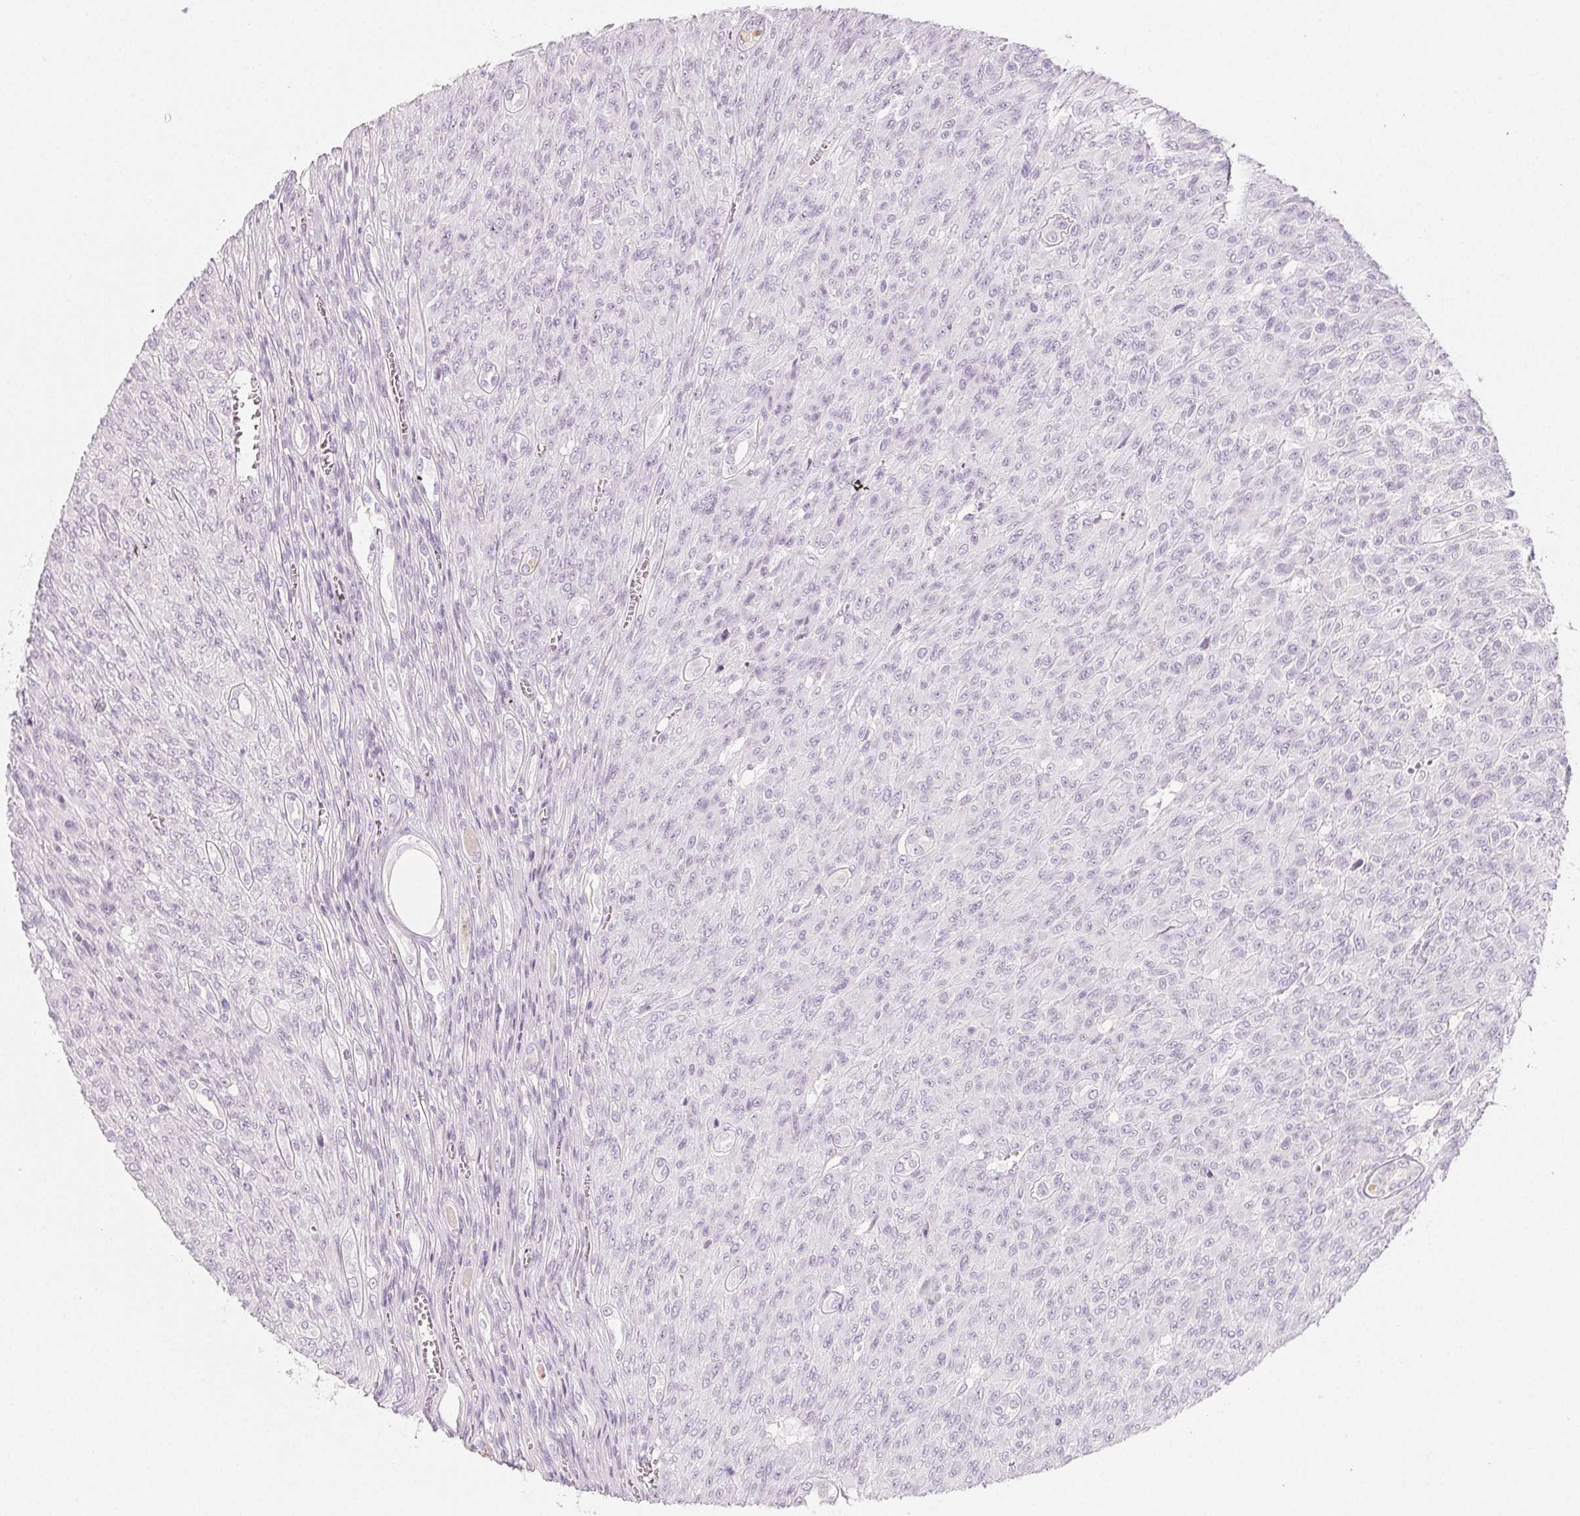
{"staining": {"intensity": "negative", "quantity": "none", "location": "none"}, "tissue": "renal cancer", "cell_type": "Tumor cells", "image_type": "cancer", "snomed": [{"axis": "morphology", "description": "Adenocarcinoma, NOS"}, {"axis": "topography", "description": "Kidney"}], "caption": "Image shows no significant protein positivity in tumor cells of renal cancer (adenocarcinoma). The staining is performed using DAB (3,3'-diaminobenzidine) brown chromogen with nuclei counter-stained in using hematoxylin.", "gene": "SH3GL2", "patient": {"sex": "male", "age": 58}}